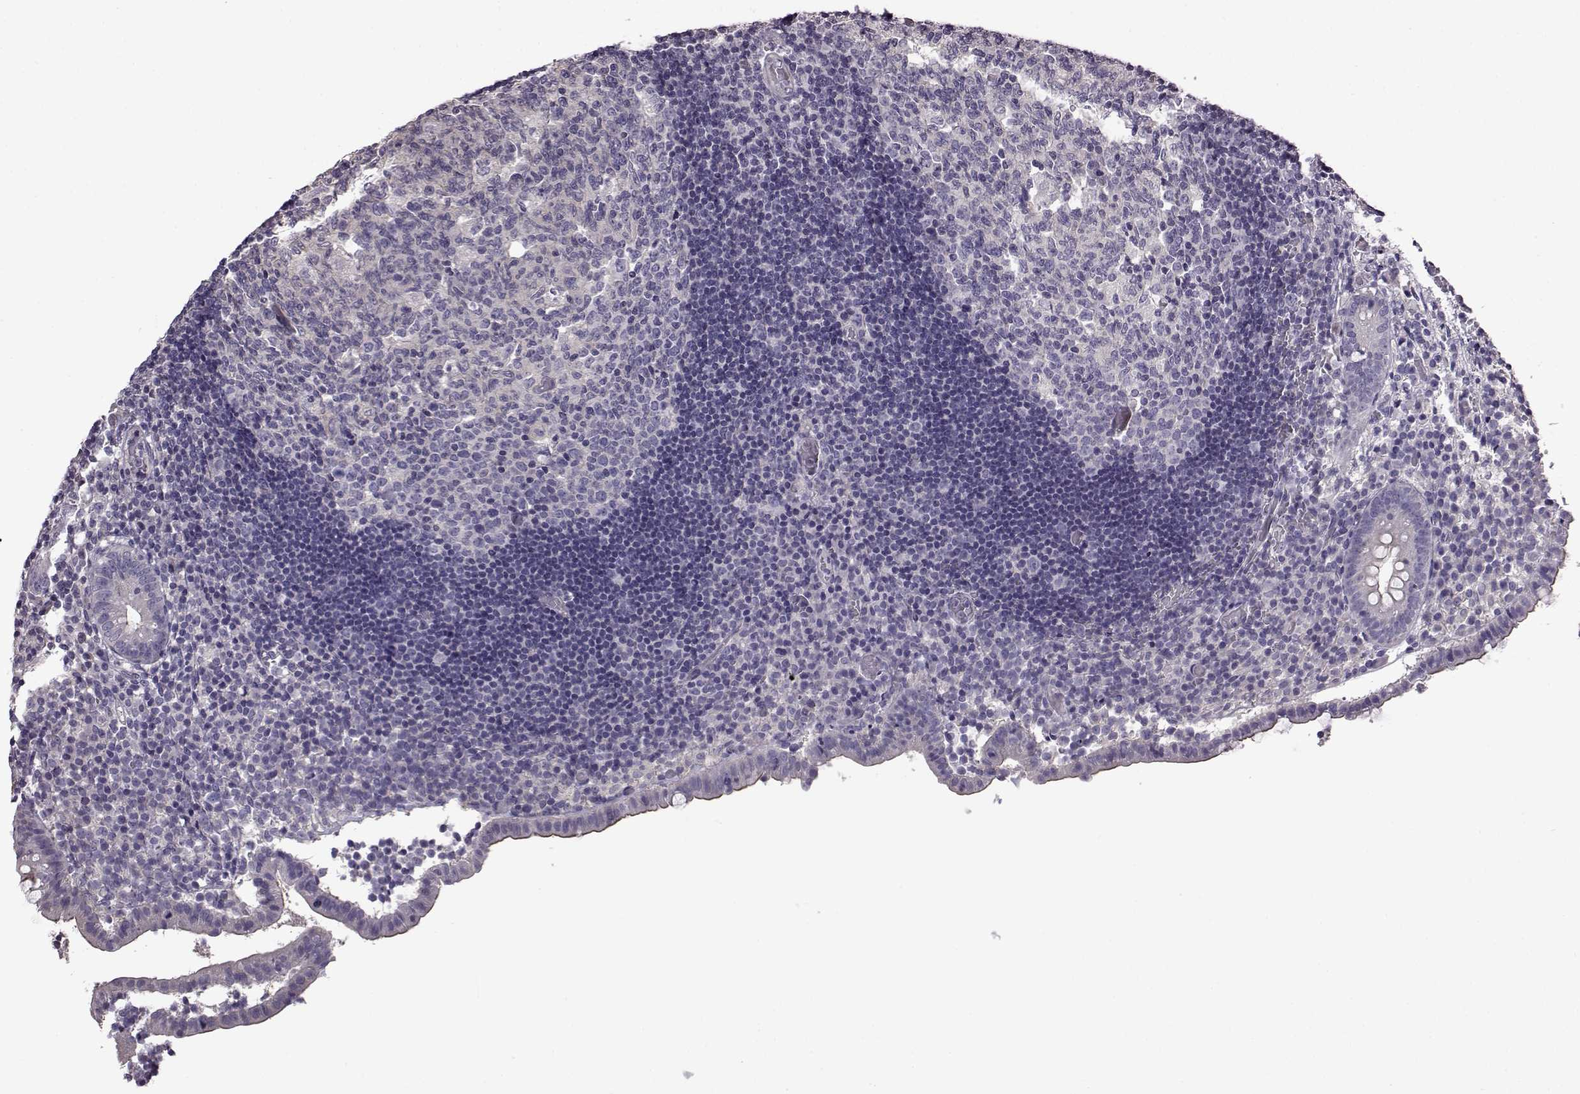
{"staining": {"intensity": "negative", "quantity": "none", "location": "none"}, "tissue": "appendix", "cell_type": "Glandular cells", "image_type": "normal", "snomed": [{"axis": "morphology", "description": "Normal tissue, NOS"}, {"axis": "topography", "description": "Appendix"}], "caption": "Immunohistochemical staining of normal appendix displays no significant expression in glandular cells. (Stains: DAB (3,3'-diaminobenzidine) immunohistochemistry (IHC) with hematoxylin counter stain, Microscopy: brightfield microscopy at high magnification).", "gene": "EDDM3B", "patient": {"sex": "female", "age": 32}}